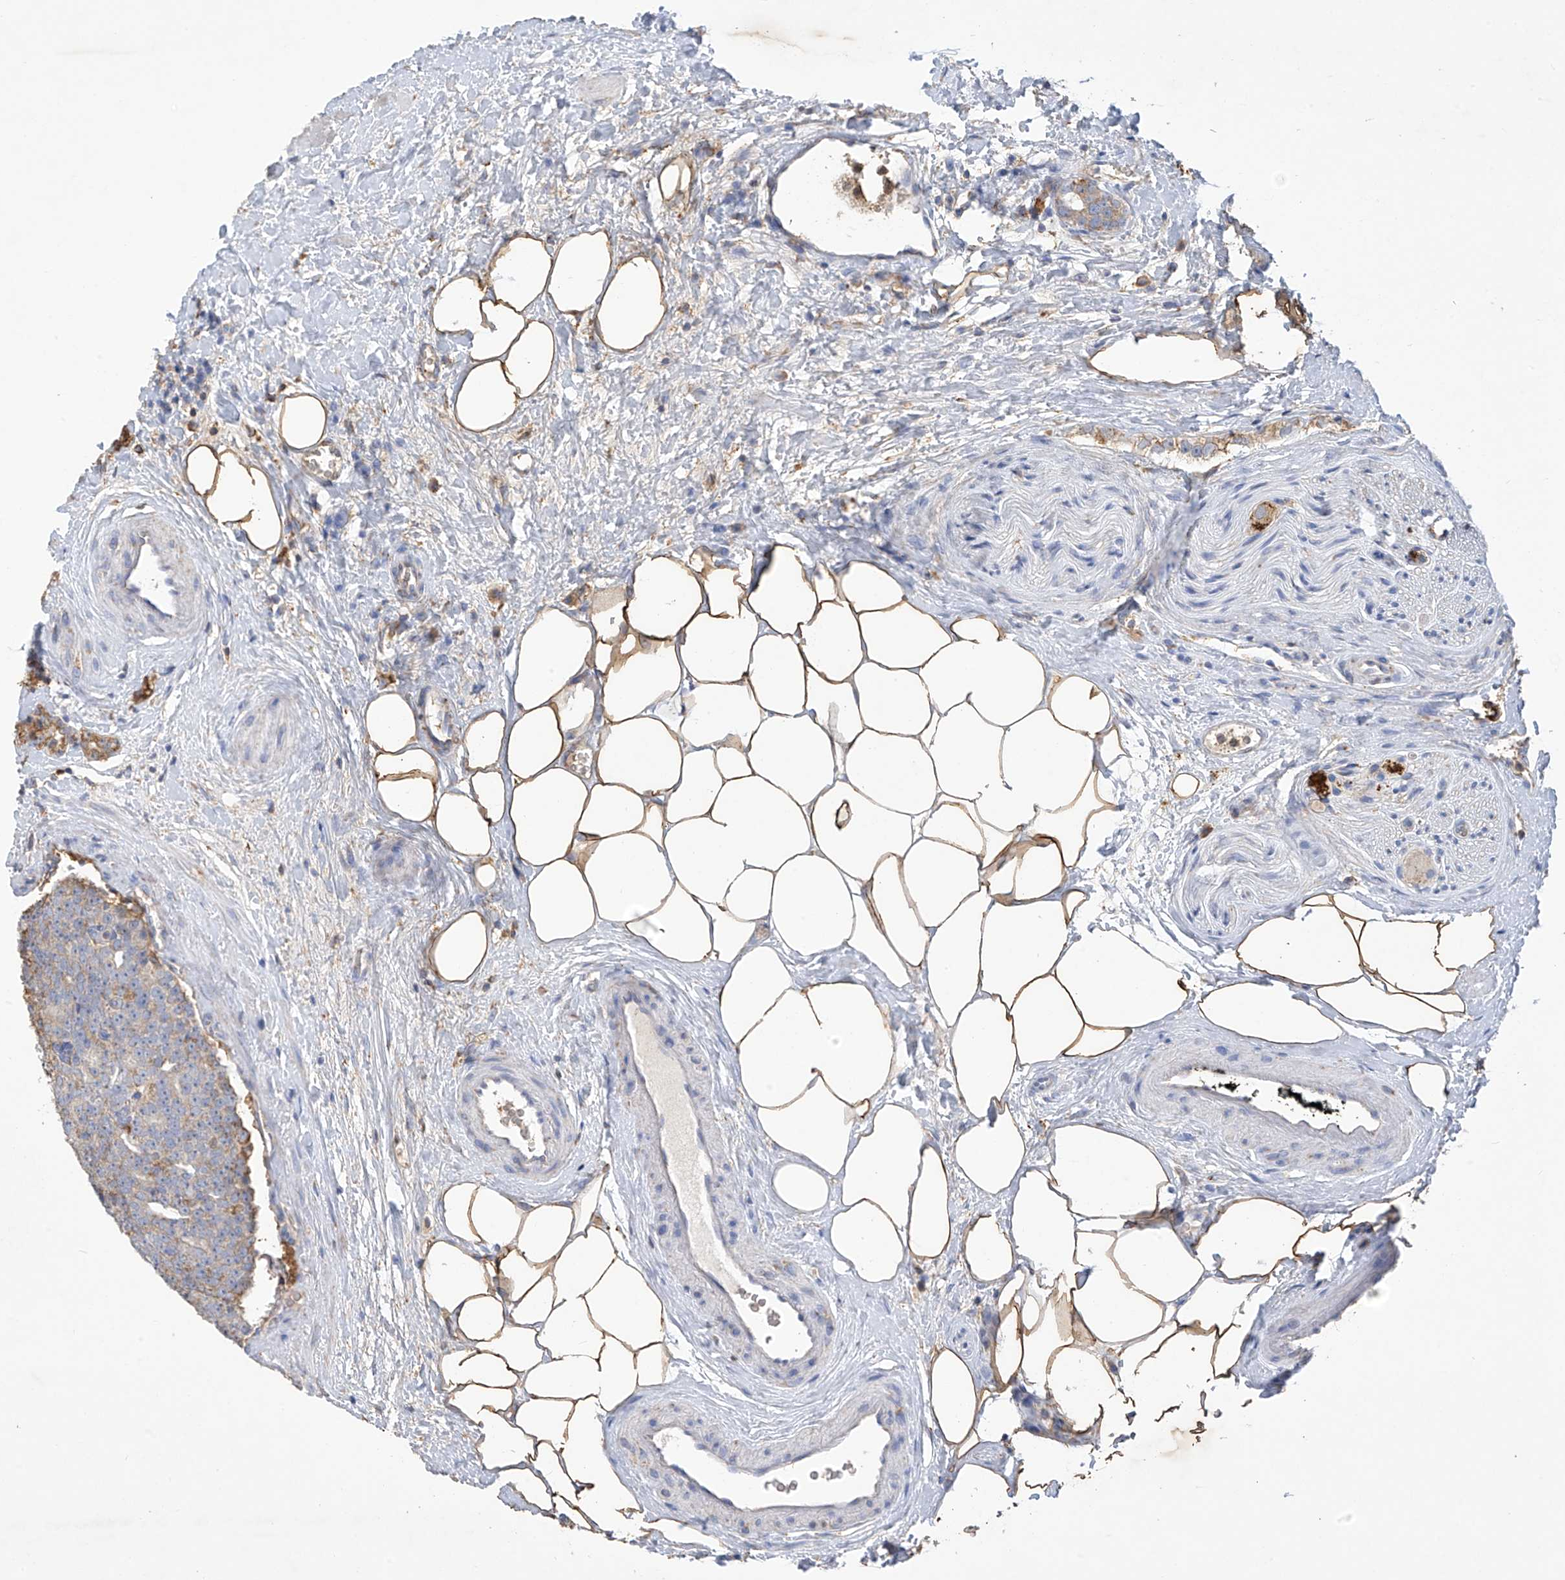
{"staining": {"intensity": "weak", "quantity": ">75%", "location": "cytoplasmic/membranous"}, "tissue": "prostate cancer", "cell_type": "Tumor cells", "image_type": "cancer", "snomed": [{"axis": "morphology", "description": "Adenocarcinoma, High grade"}, {"axis": "topography", "description": "Prostate"}], "caption": "Brown immunohistochemical staining in human prostate cancer (high-grade adenocarcinoma) demonstrates weak cytoplasmic/membranous staining in approximately >75% of tumor cells.", "gene": "OGT", "patient": {"sex": "male", "age": 56}}